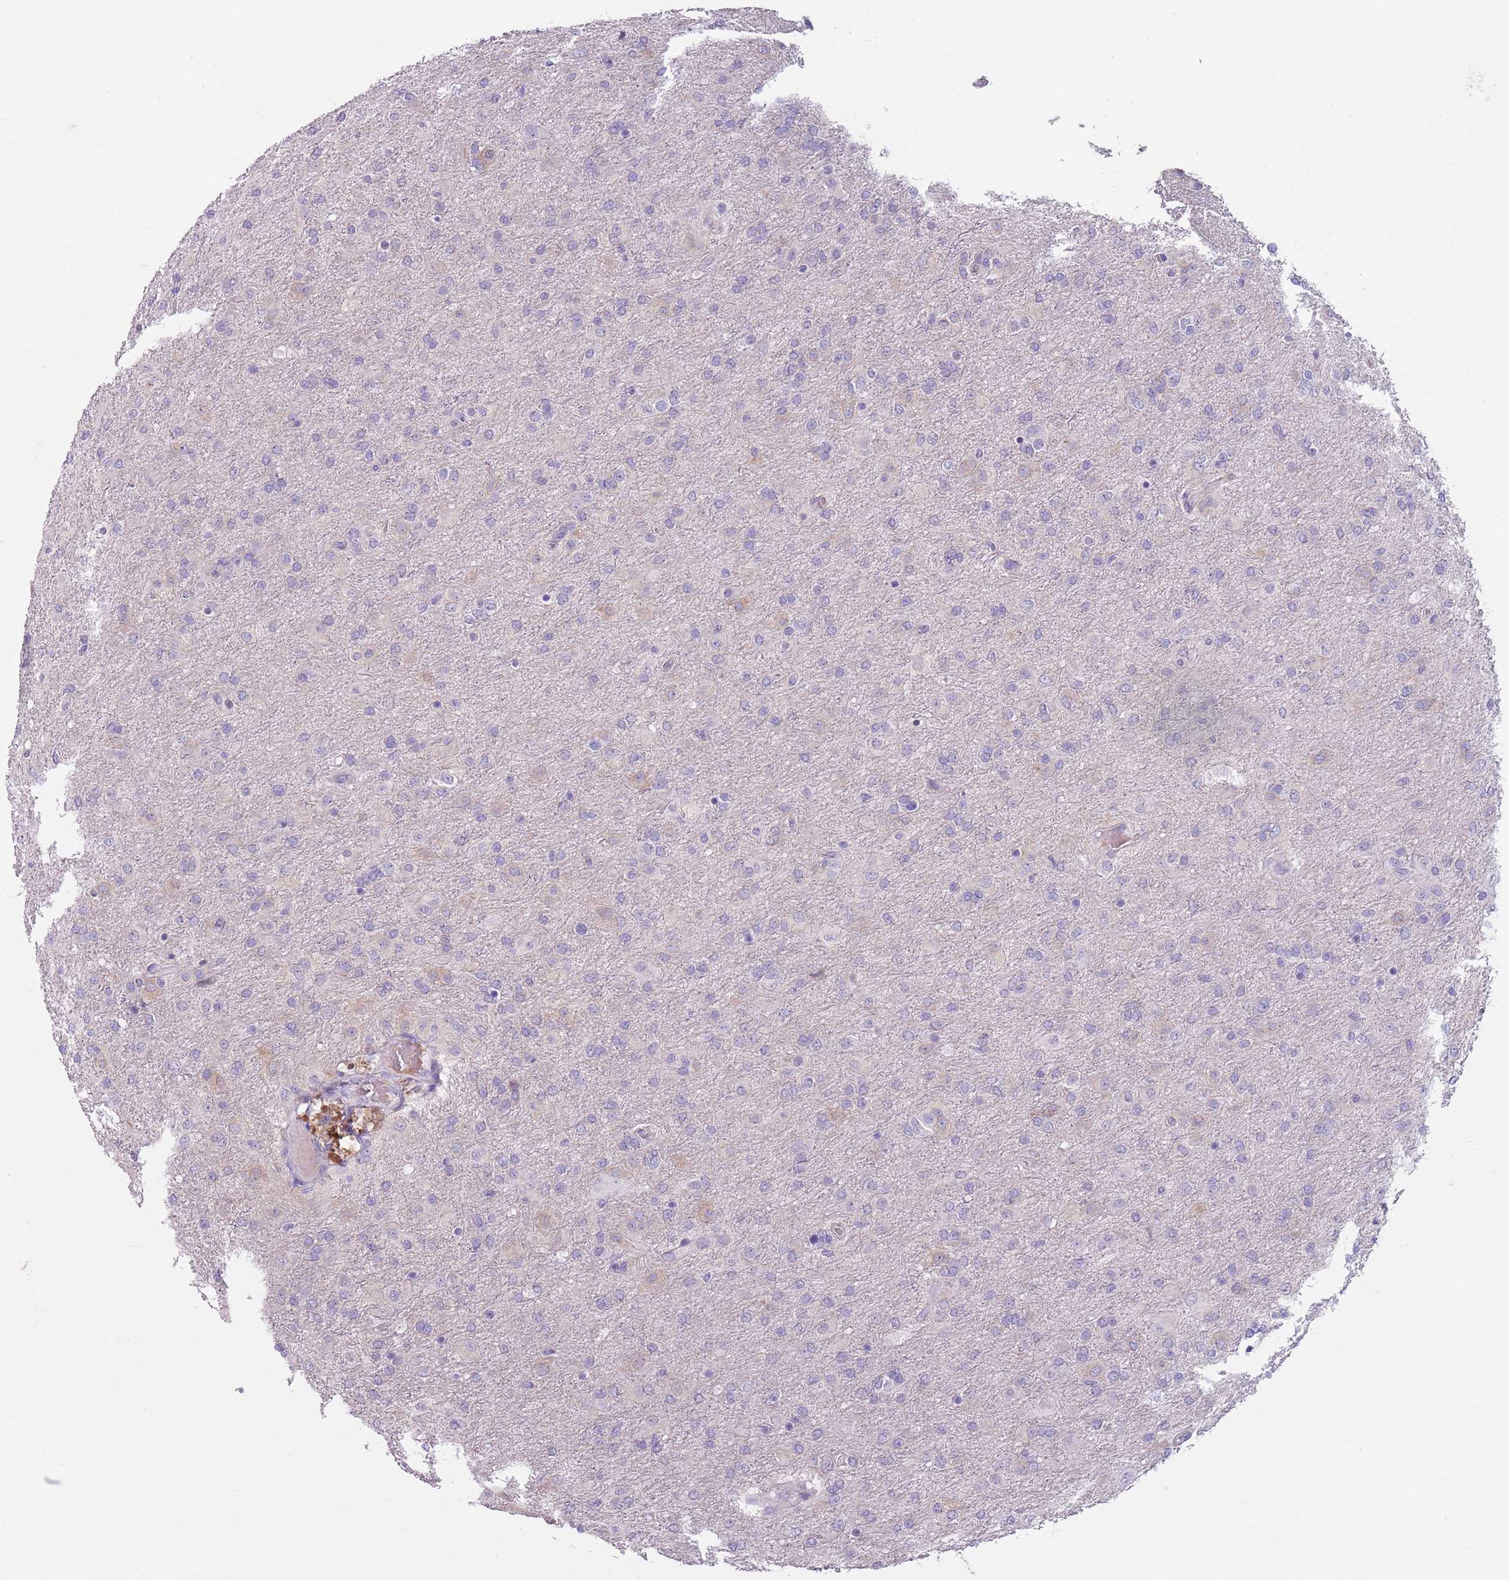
{"staining": {"intensity": "negative", "quantity": "none", "location": "none"}, "tissue": "glioma", "cell_type": "Tumor cells", "image_type": "cancer", "snomed": [{"axis": "morphology", "description": "Glioma, malignant, Low grade"}, {"axis": "topography", "description": "Brain"}], "caption": "Malignant low-grade glioma was stained to show a protein in brown. There is no significant staining in tumor cells.", "gene": "SPESP1", "patient": {"sex": "male", "age": 65}}